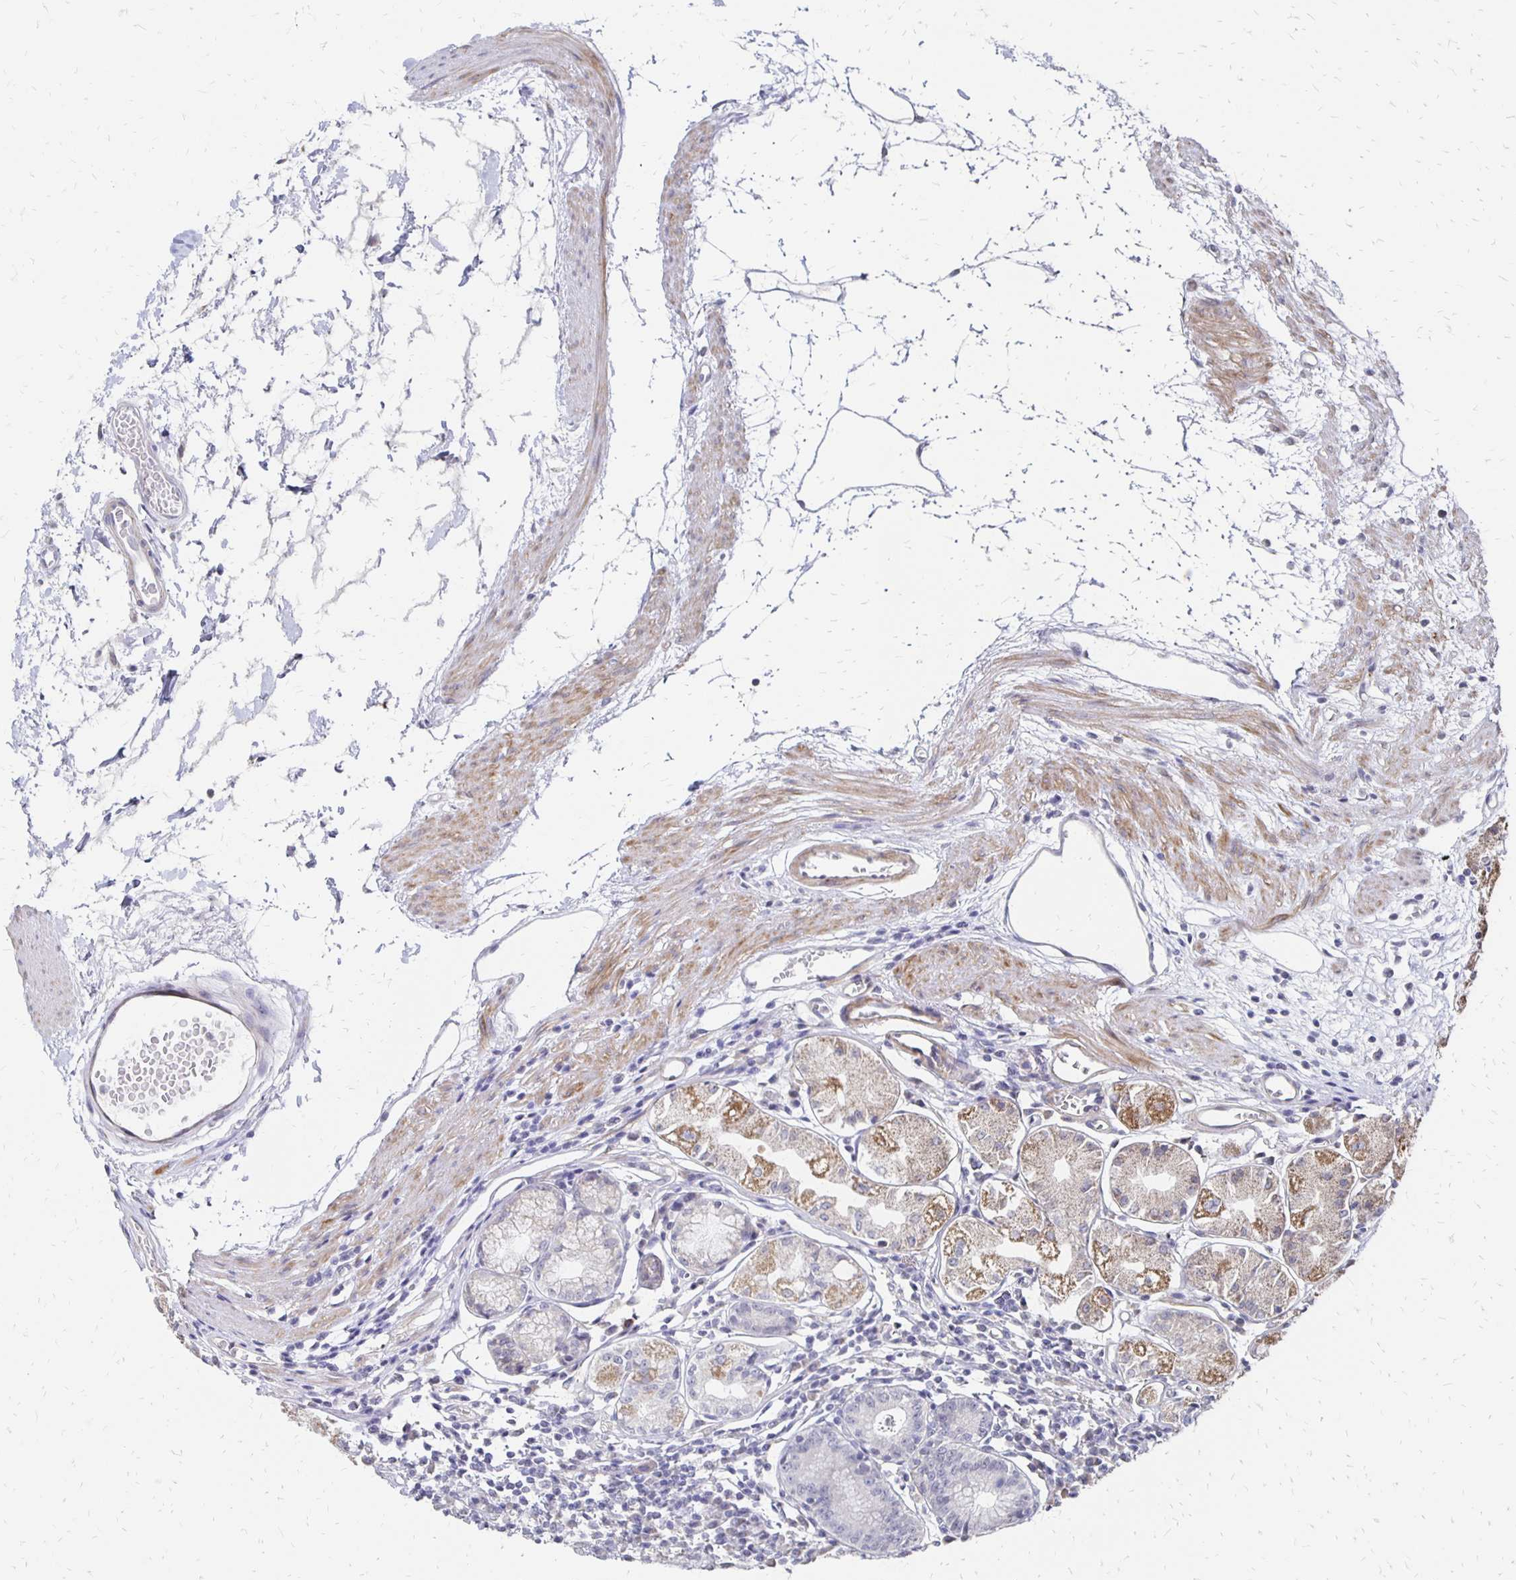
{"staining": {"intensity": "moderate", "quantity": "25%-75%", "location": "cytoplasmic/membranous"}, "tissue": "stomach", "cell_type": "Glandular cells", "image_type": "normal", "snomed": [{"axis": "morphology", "description": "Normal tissue, NOS"}, {"axis": "topography", "description": "Stomach"}], "caption": "Stomach stained with DAB immunohistochemistry demonstrates medium levels of moderate cytoplasmic/membranous staining in about 25%-75% of glandular cells. The staining is performed using DAB brown chromogen to label protein expression. The nuclei are counter-stained blue using hematoxylin.", "gene": "ATOSB", "patient": {"sex": "male", "age": 55}}